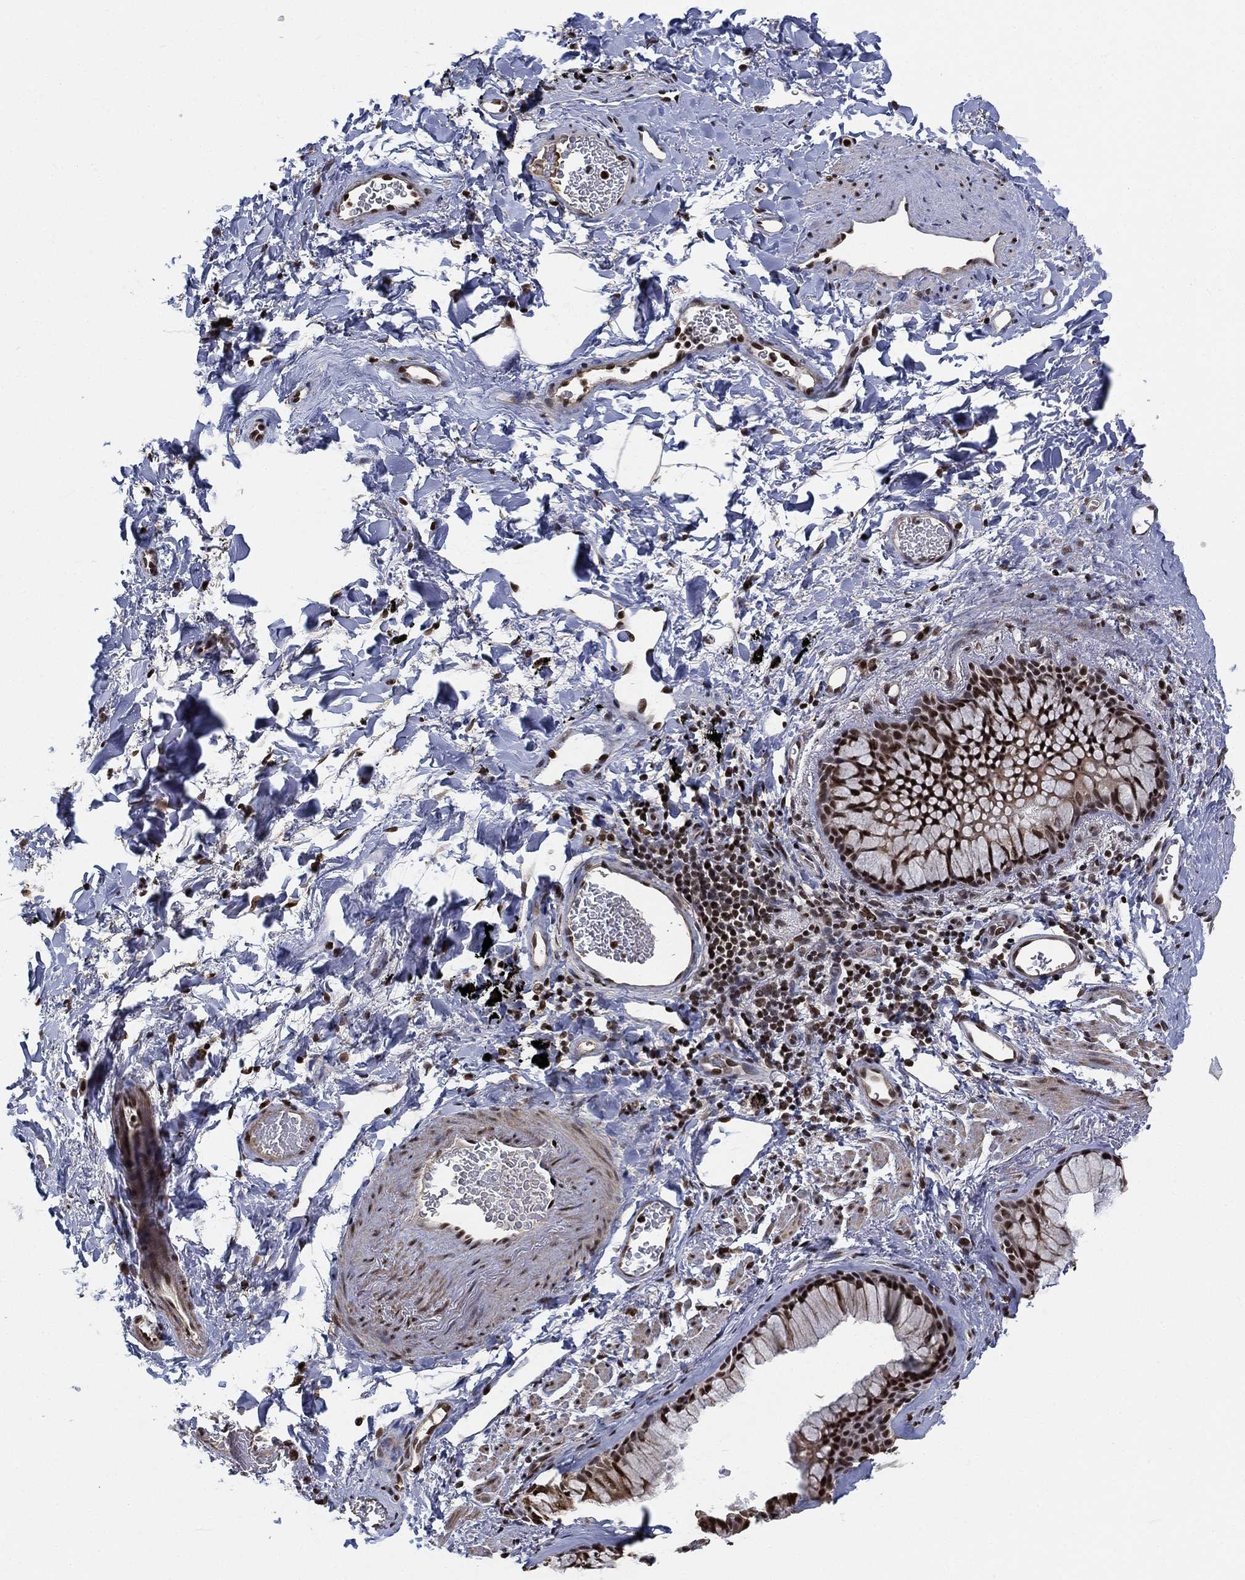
{"staining": {"intensity": "moderate", "quantity": "<25%", "location": "nuclear"}, "tissue": "adipose tissue", "cell_type": "Adipocytes", "image_type": "normal", "snomed": [{"axis": "morphology", "description": "Normal tissue, NOS"}, {"axis": "morphology", "description": "Adenocarcinoma, NOS"}, {"axis": "topography", "description": "Cartilage tissue"}, {"axis": "topography", "description": "Lung"}], "caption": "Protein staining reveals moderate nuclear staining in approximately <25% of adipocytes in normal adipose tissue.", "gene": "ZSCAN30", "patient": {"sex": "male", "age": 59}}